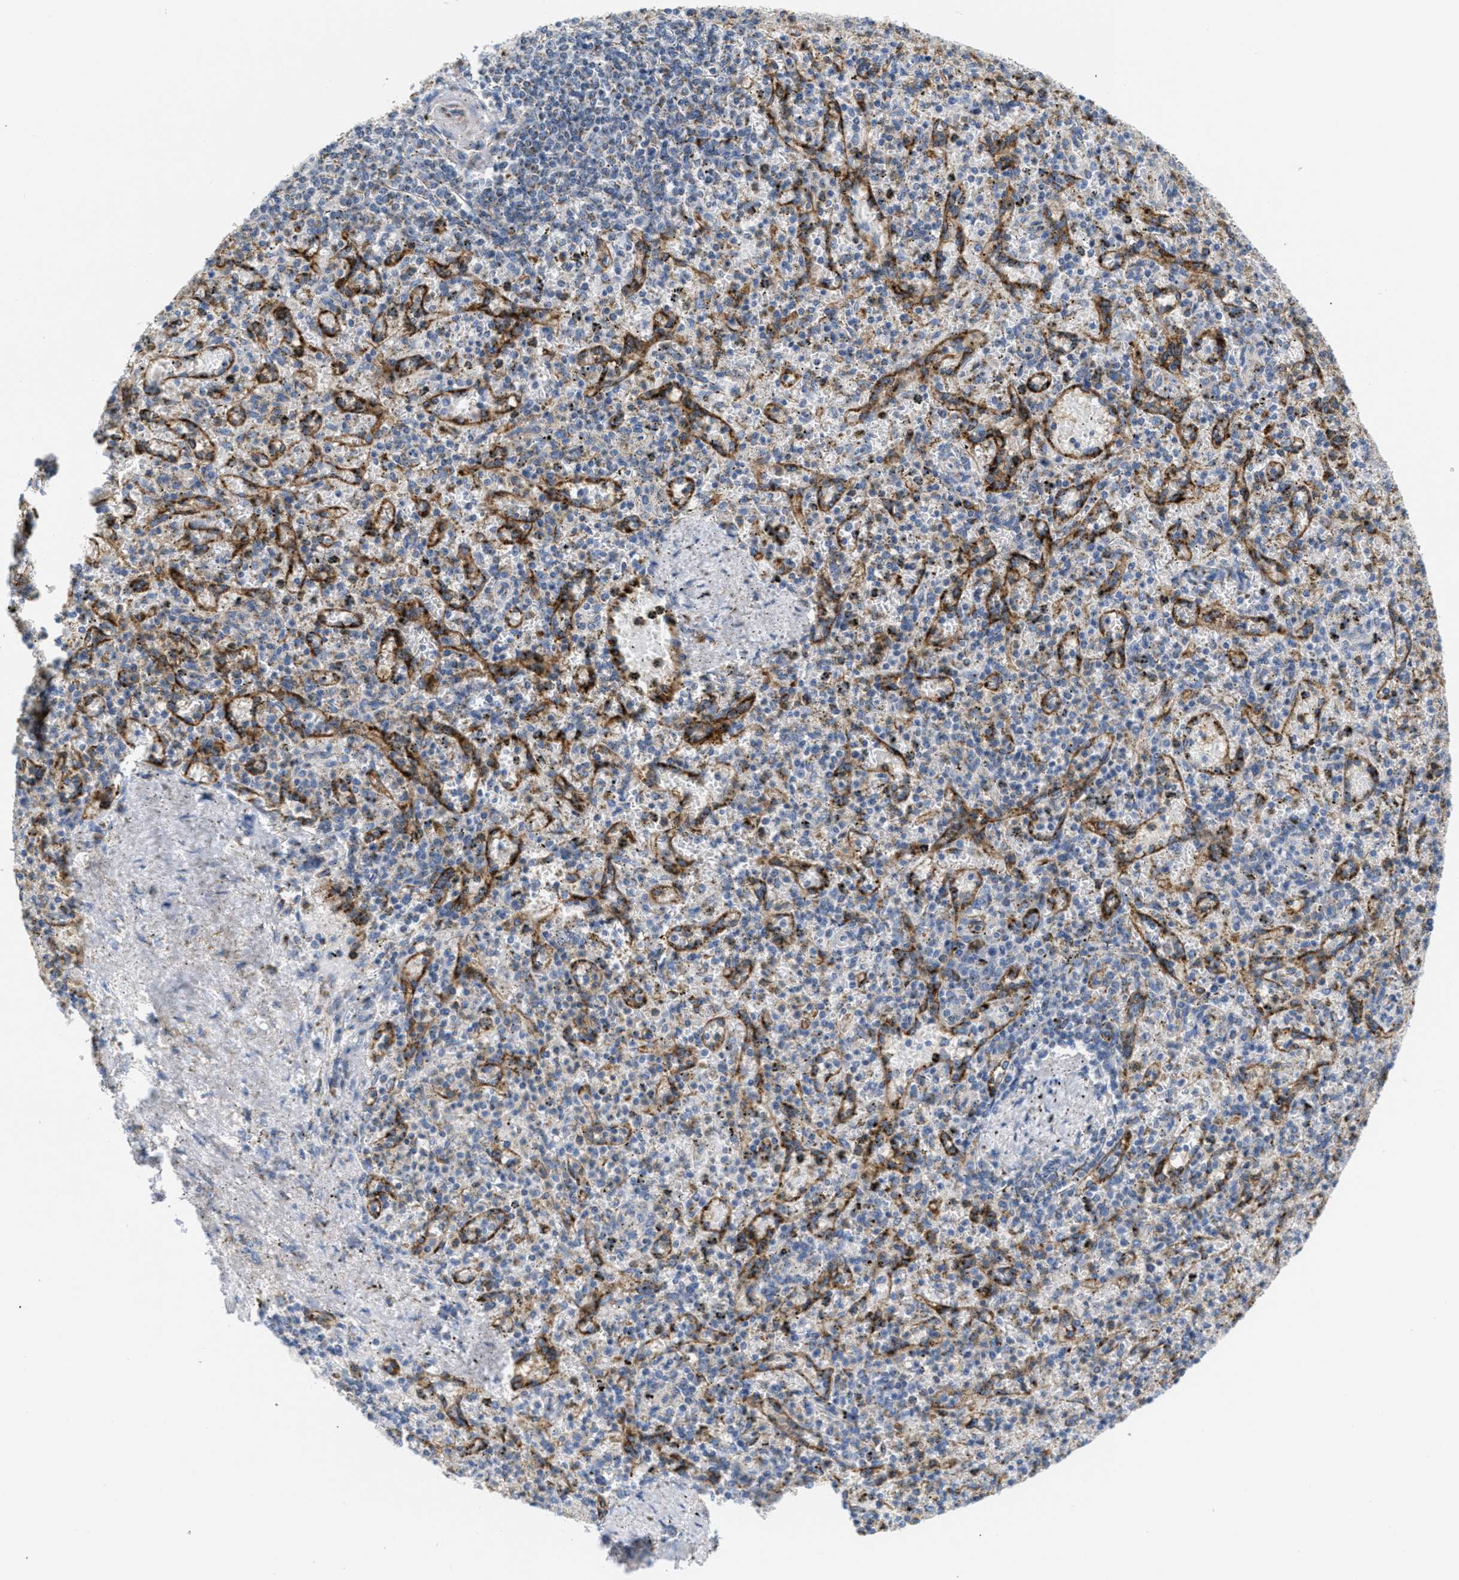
{"staining": {"intensity": "weak", "quantity": "25%-75%", "location": "cytoplasmic/membranous"}, "tissue": "spleen", "cell_type": "Cells in red pulp", "image_type": "normal", "snomed": [{"axis": "morphology", "description": "Normal tissue, NOS"}, {"axis": "topography", "description": "Spleen"}], "caption": "The photomicrograph reveals staining of normal spleen, revealing weak cytoplasmic/membranous protein expression (brown color) within cells in red pulp. Using DAB (3,3'-diaminobenzidine) (brown) and hematoxylin (blue) stains, captured at high magnification using brightfield microscopy.", "gene": "KCNJ5", "patient": {"sex": "male", "age": 72}}